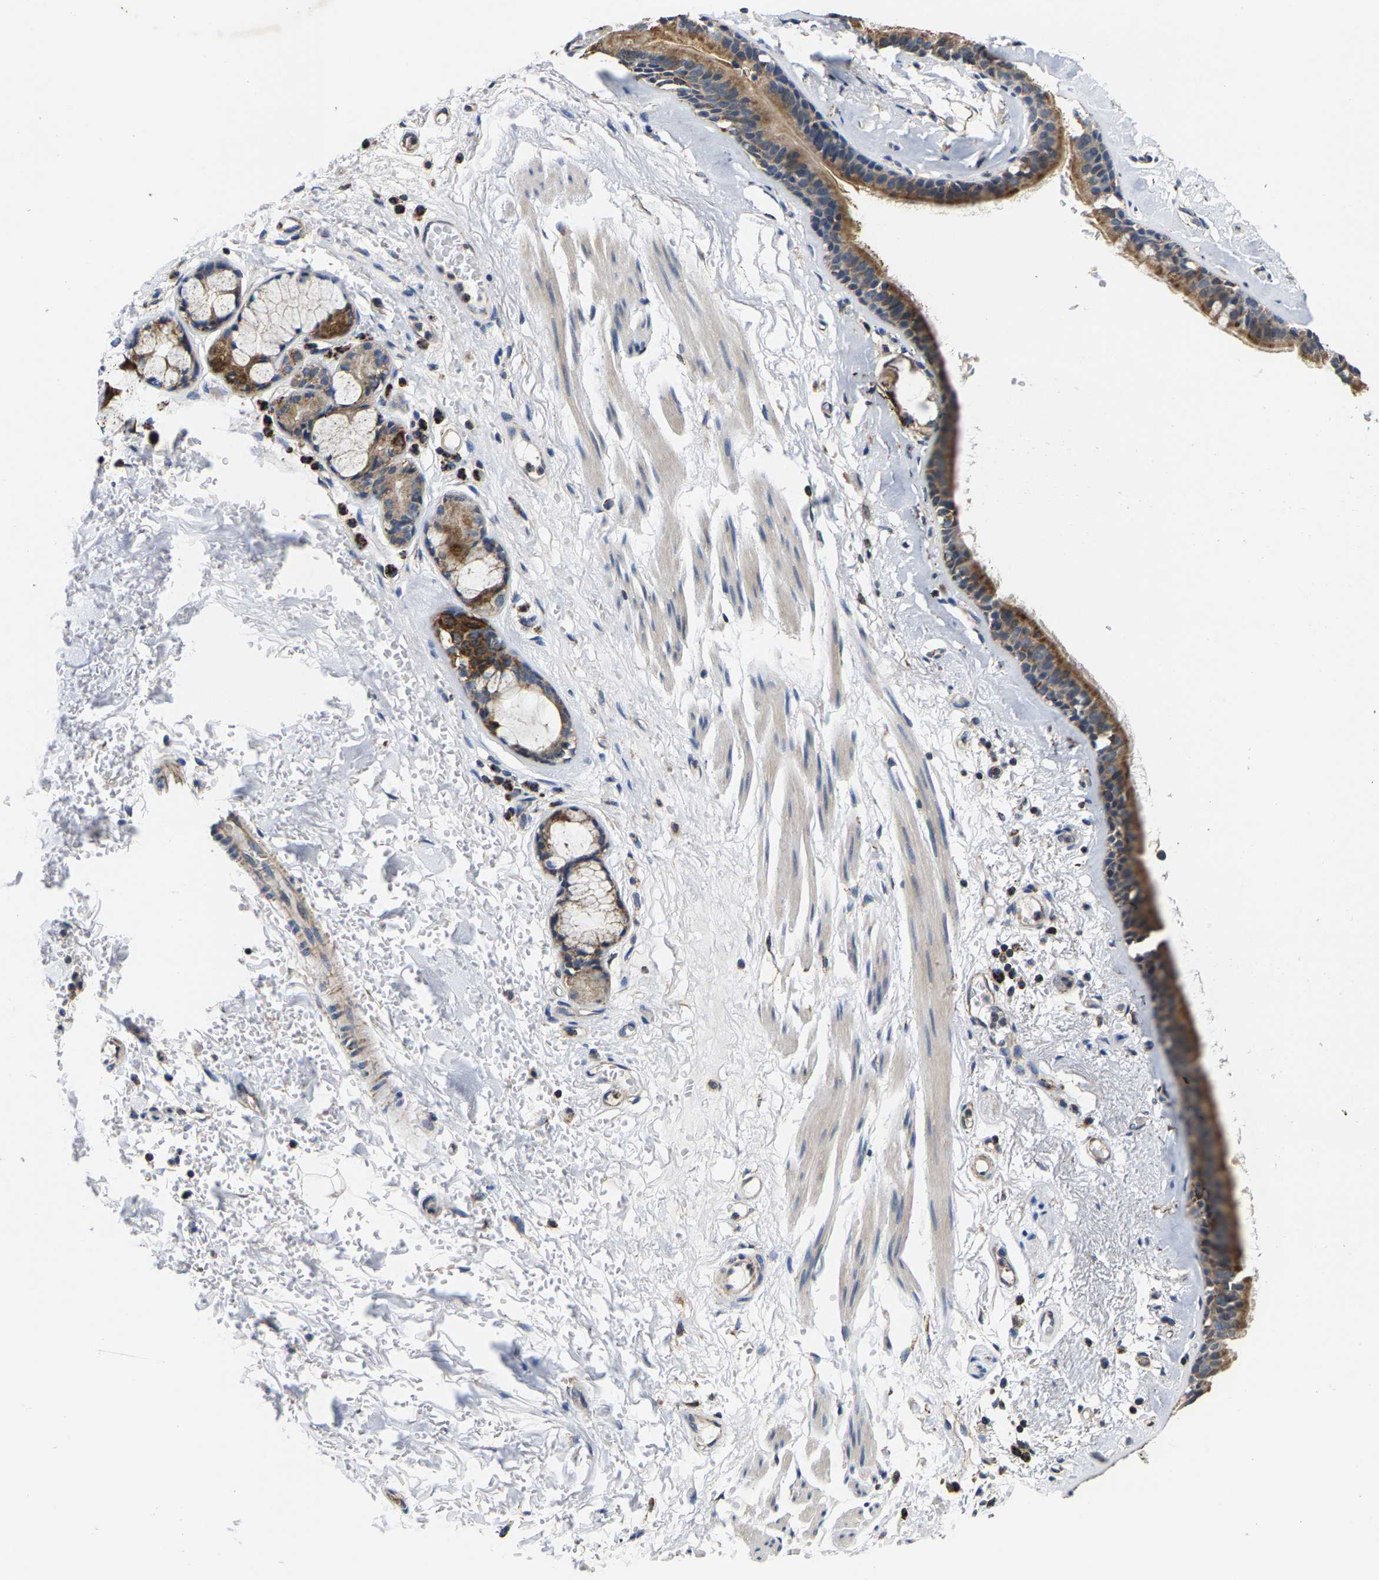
{"staining": {"intensity": "moderate", "quantity": ">75%", "location": "cytoplasmic/membranous"}, "tissue": "bronchus", "cell_type": "Respiratory epithelial cells", "image_type": "normal", "snomed": [{"axis": "morphology", "description": "Normal tissue, NOS"}, {"axis": "topography", "description": "Cartilage tissue"}], "caption": "The histopathology image demonstrates immunohistochemical staining of benign bronchus. There is moderate cytoplasmic/membranous staining is present in approximately >75% of respiratory epithelial cells.", "gene": "SHMT2", "patient": {"sex": "female", "age": 63}}